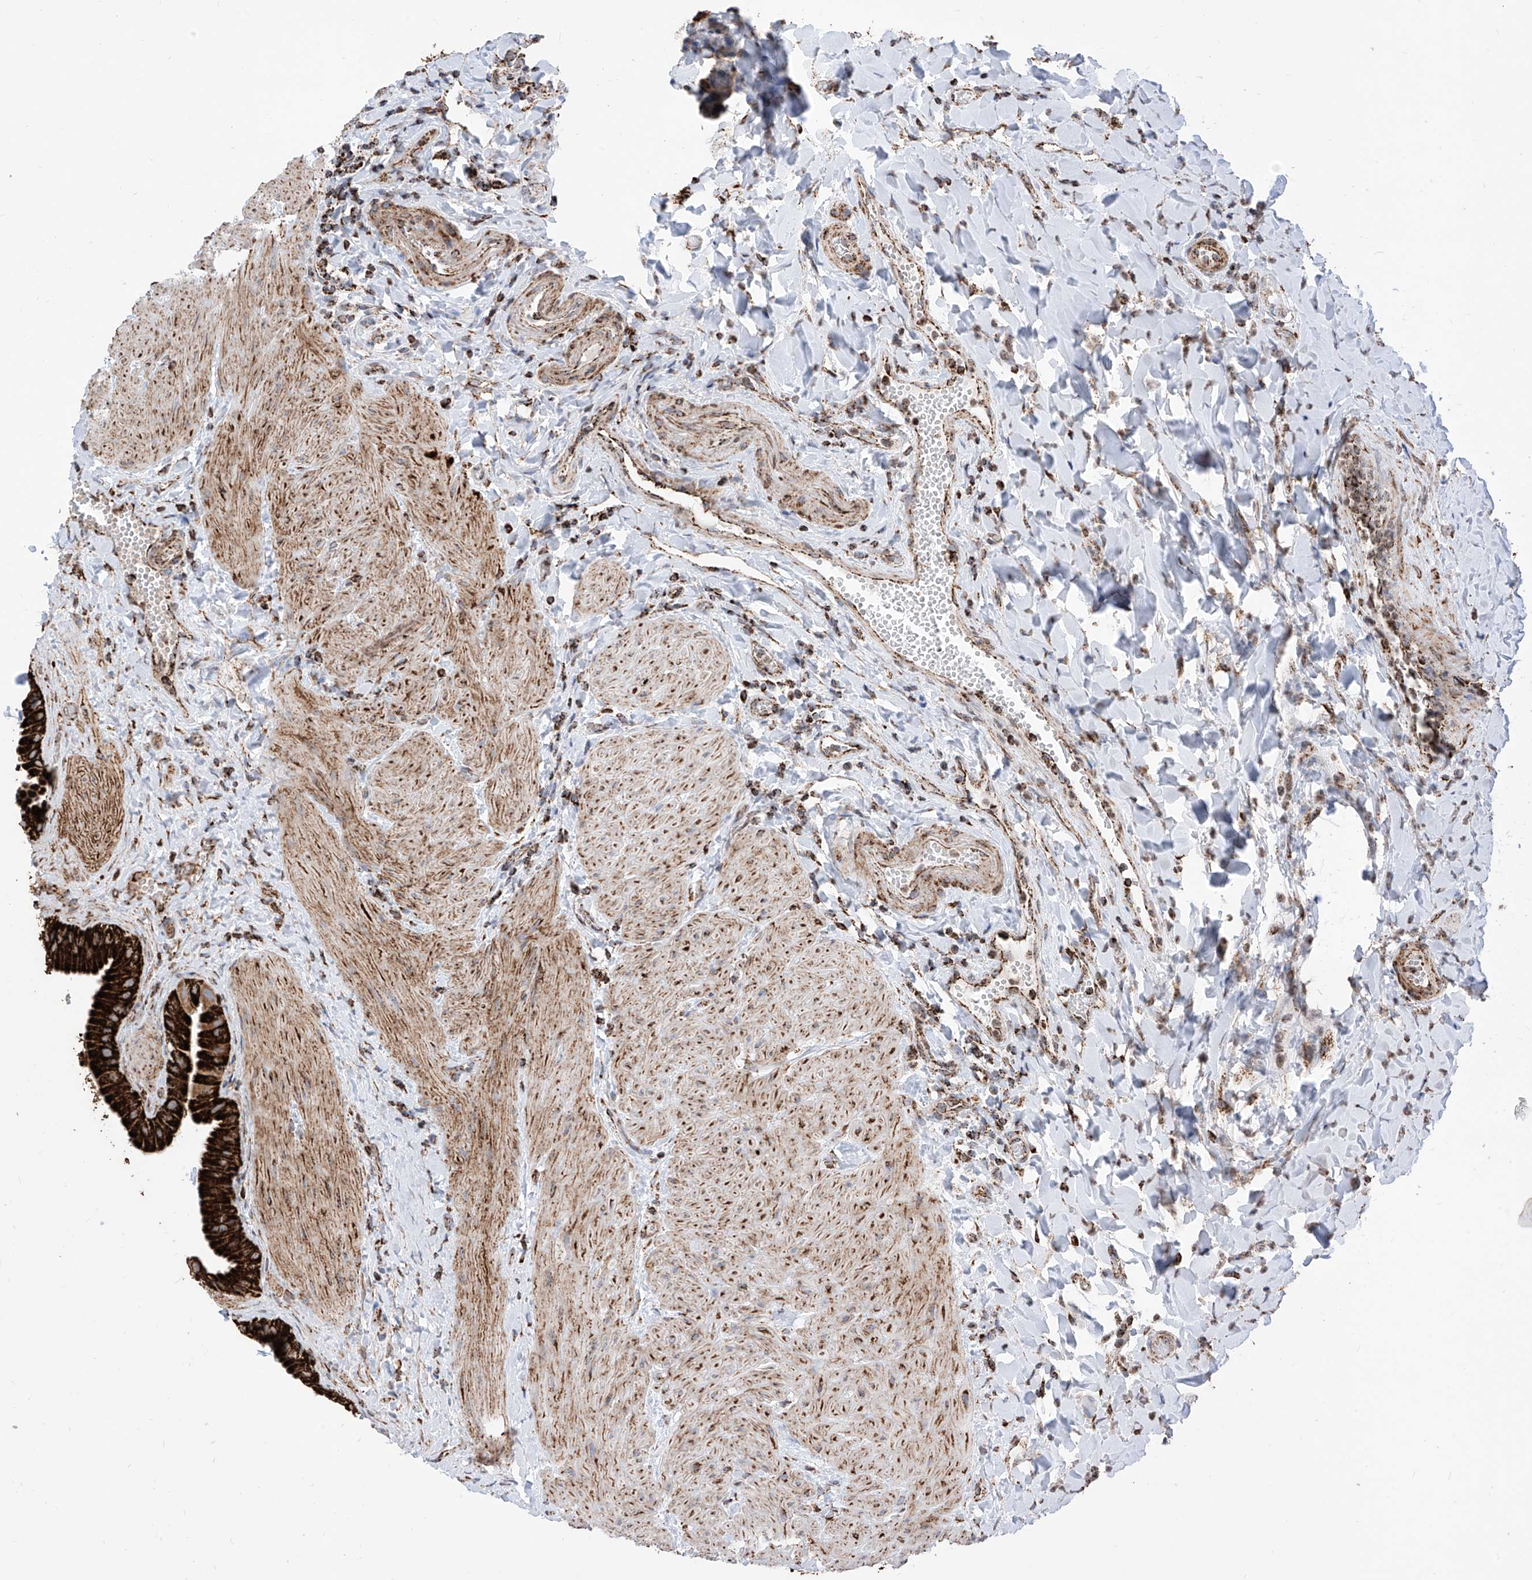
{"staining": {"intensity": "strong", "quantity": ">75%", "location": "cytoplasmic/membranous"}, "tissue": "gallbladder", "cell_type": "Glandular cells", "image_type": "normal", "snomed": [{"axis": "morphology", "description": "Normal tissue, NOS"}, {"axis": "topography", "description": "Gallbladder"}], "caption": "A brown stain highlights strong cytoplasmic/membranous positivity of a protein in glandular cells of unremarkable human gallbladder.", "gene": "COX5B", "patient": {"sex": "male", "age": 55}}